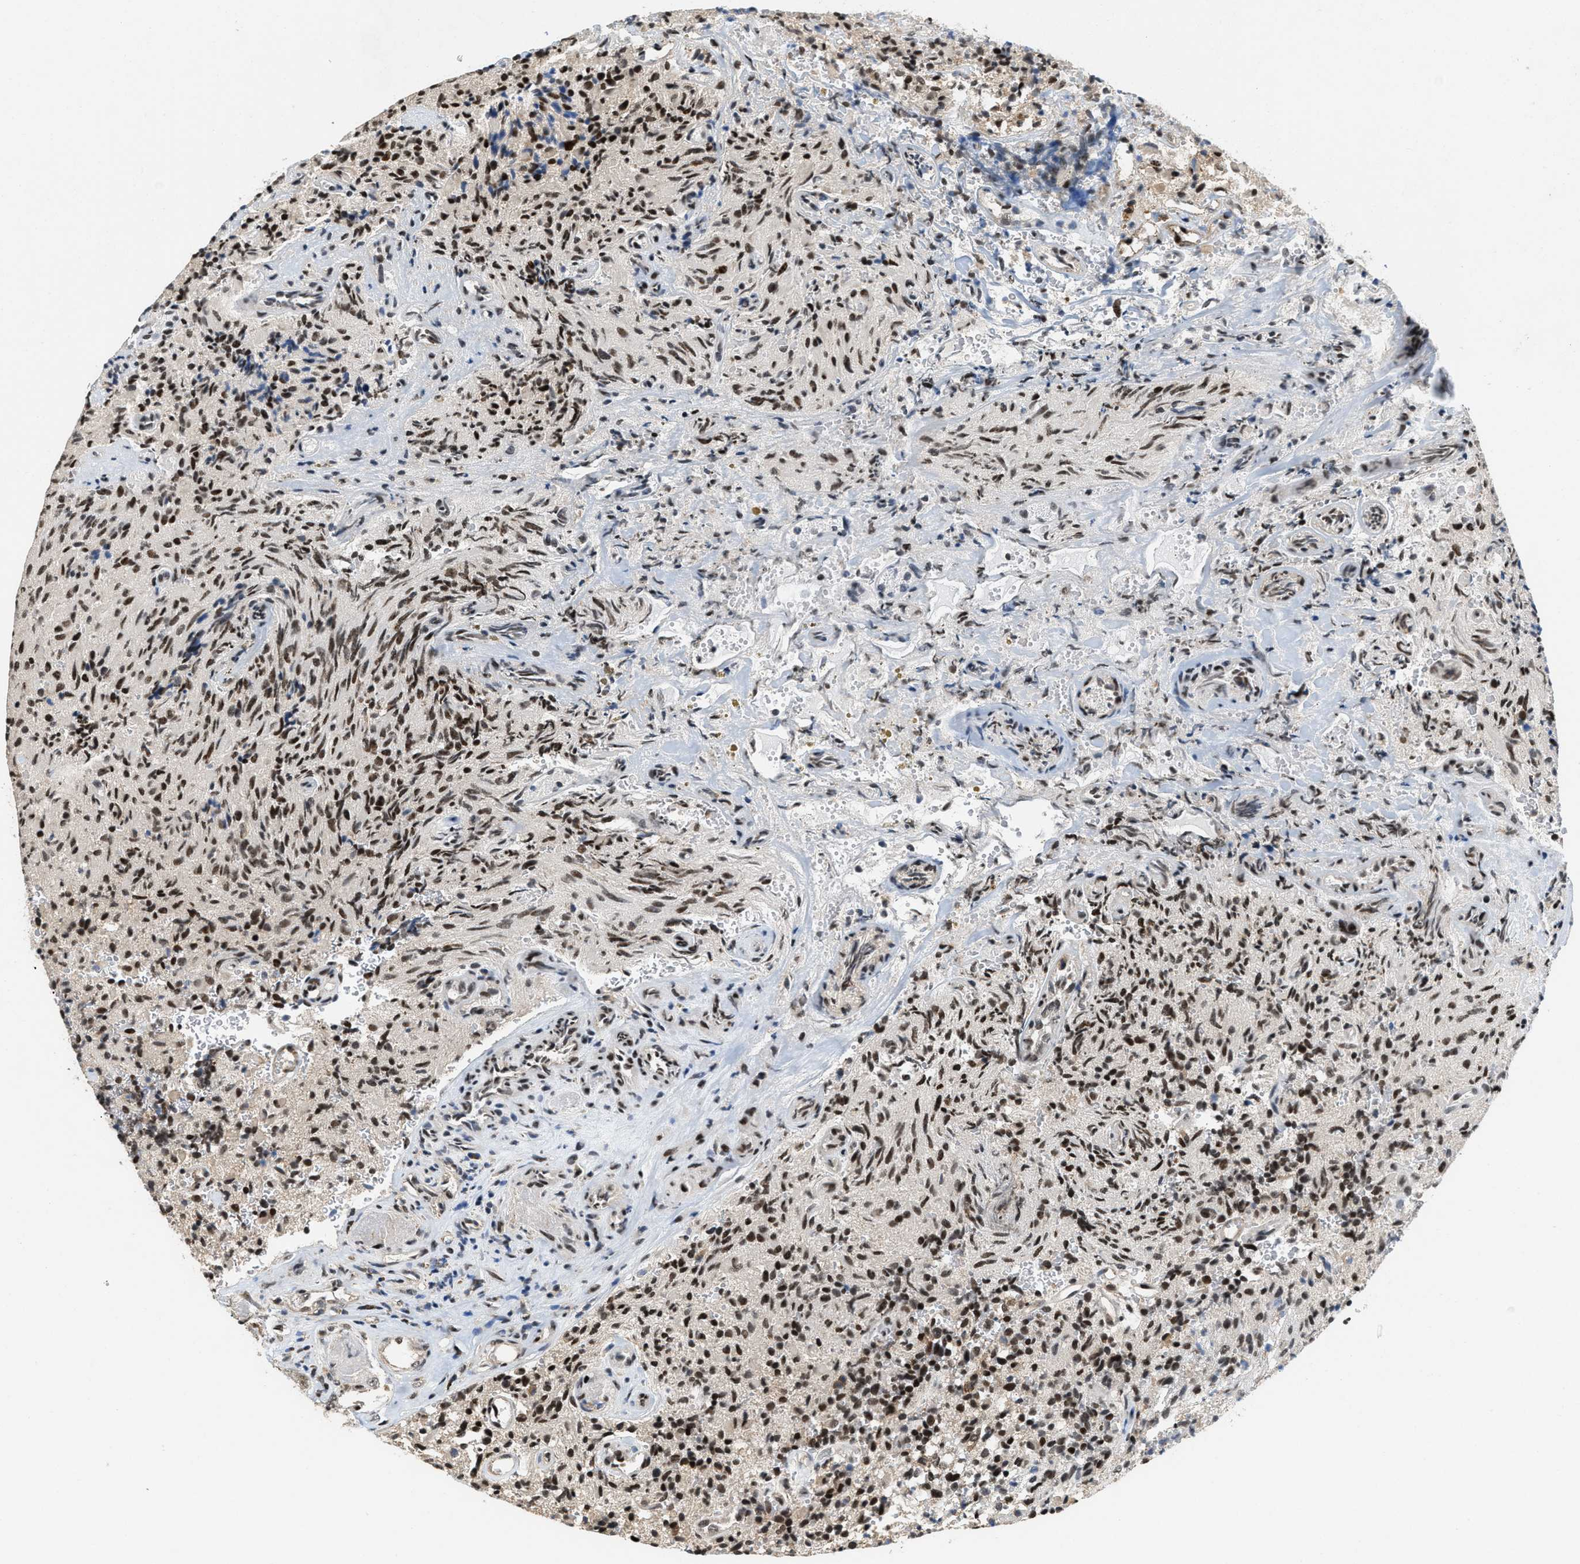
{"staining": {"intensity": "moderate", "quantity": "25%-75%", "location": "nuclear"}, "tissue": "glioma", "cell_type": "Tumor cells", "image_type": "cancer", "snomed": [{"axis": "morphology", "description": "Glioma, malignant, High grade"}, {"axis": "topography", "description": "Brain"}], "caption": "IHC micrograph of human malignant glioma (high-grade) stained for a protein (brown), which shows medium levels of moderate nuclear expression in about 25%-75% of tumor cells.", "gene": "ATF7IP", "patient": {"sex": "male", "age": 71}}